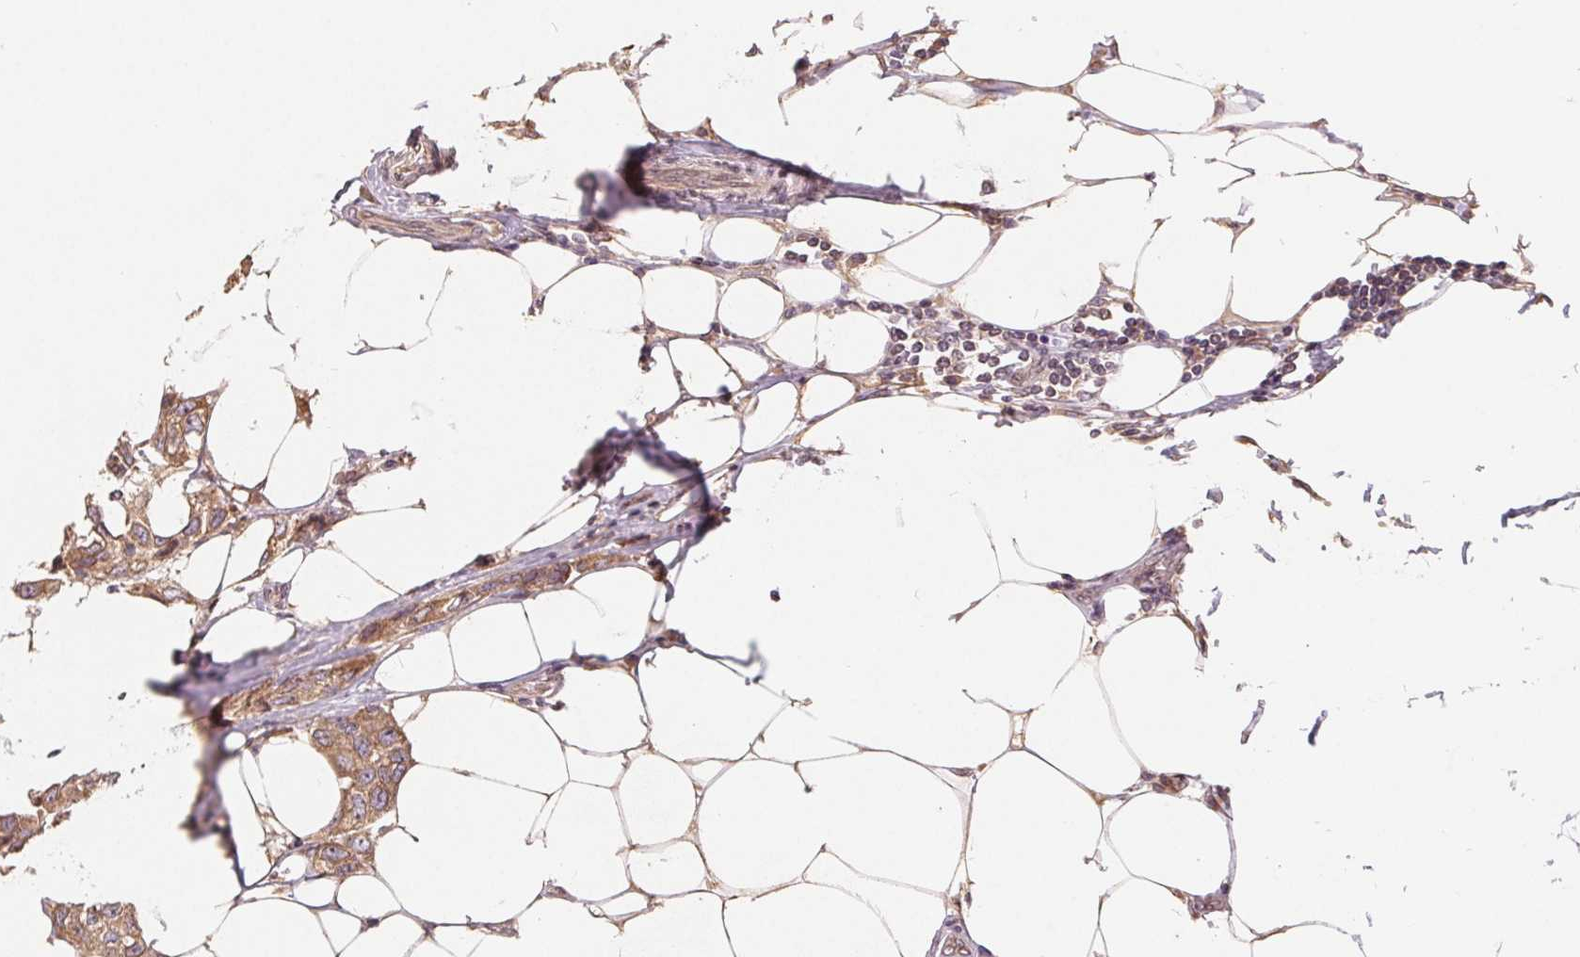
{"staining": {"intensity": "moderate", "quantity": ">75%", "location": "cytoplasmic/membranous"}, "tissue": "breast cancer", "cell_type": "Tumor cells", "image_type": "cancer", "snomed": [{"axis": "morphology", "description": "Duct carcinoma"}, {"axis": "topography", "description": "Breast"}], "caption": "Immunohistochemistry image of neoplastic tissue: human intraductal carcinoma (breast) stained using IHC shows medium levels of moderate protein expression localized specifically in the cytoplasmic/membranous of tumor cells, appearing as a cytoplasmic/membranous brown color.", "gene": "CDIPT", "patient": {"sex": "female", "age": 80}}